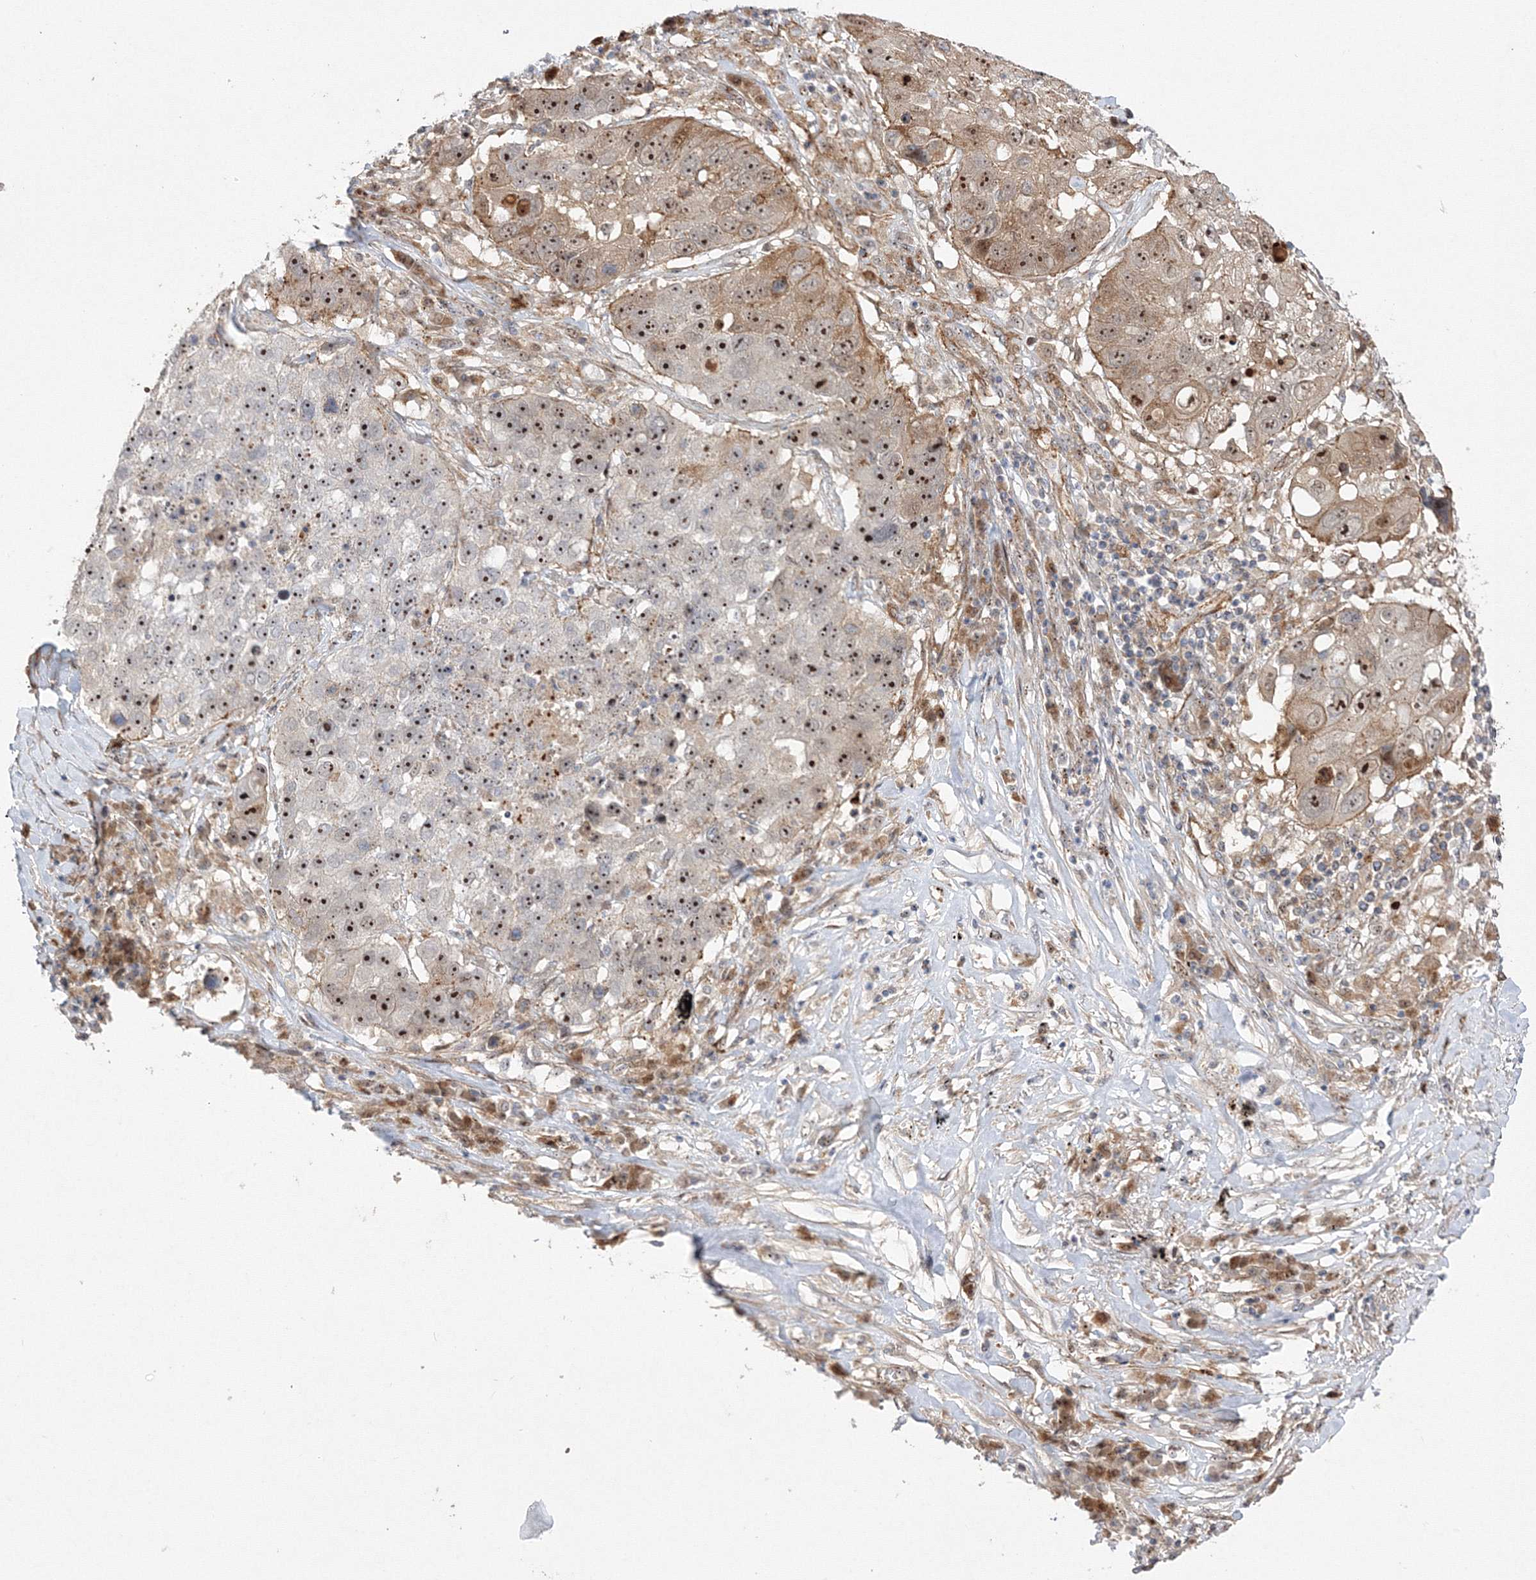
{"staining": {"intensity": "strong", "quantity": ">75%", "location": "cytoplasmic/membranous,nuclear"}, "tissue": "lung cancer", "cell_type": "Tumor cells", "image_type": "cancer", "snomed": [{"axis": "morphology", "description": "Squamous cell carcinoma, NOS"}, {"axis": "topography", "description": "Lung"}], "caption": "Strong cytoplasmic/membranous and nuclear protein expression is identified in approximately >75% of tumor cells in lung cancer.", "gene": "NPM3", "patient": {"sex": "male", "age": 61}}